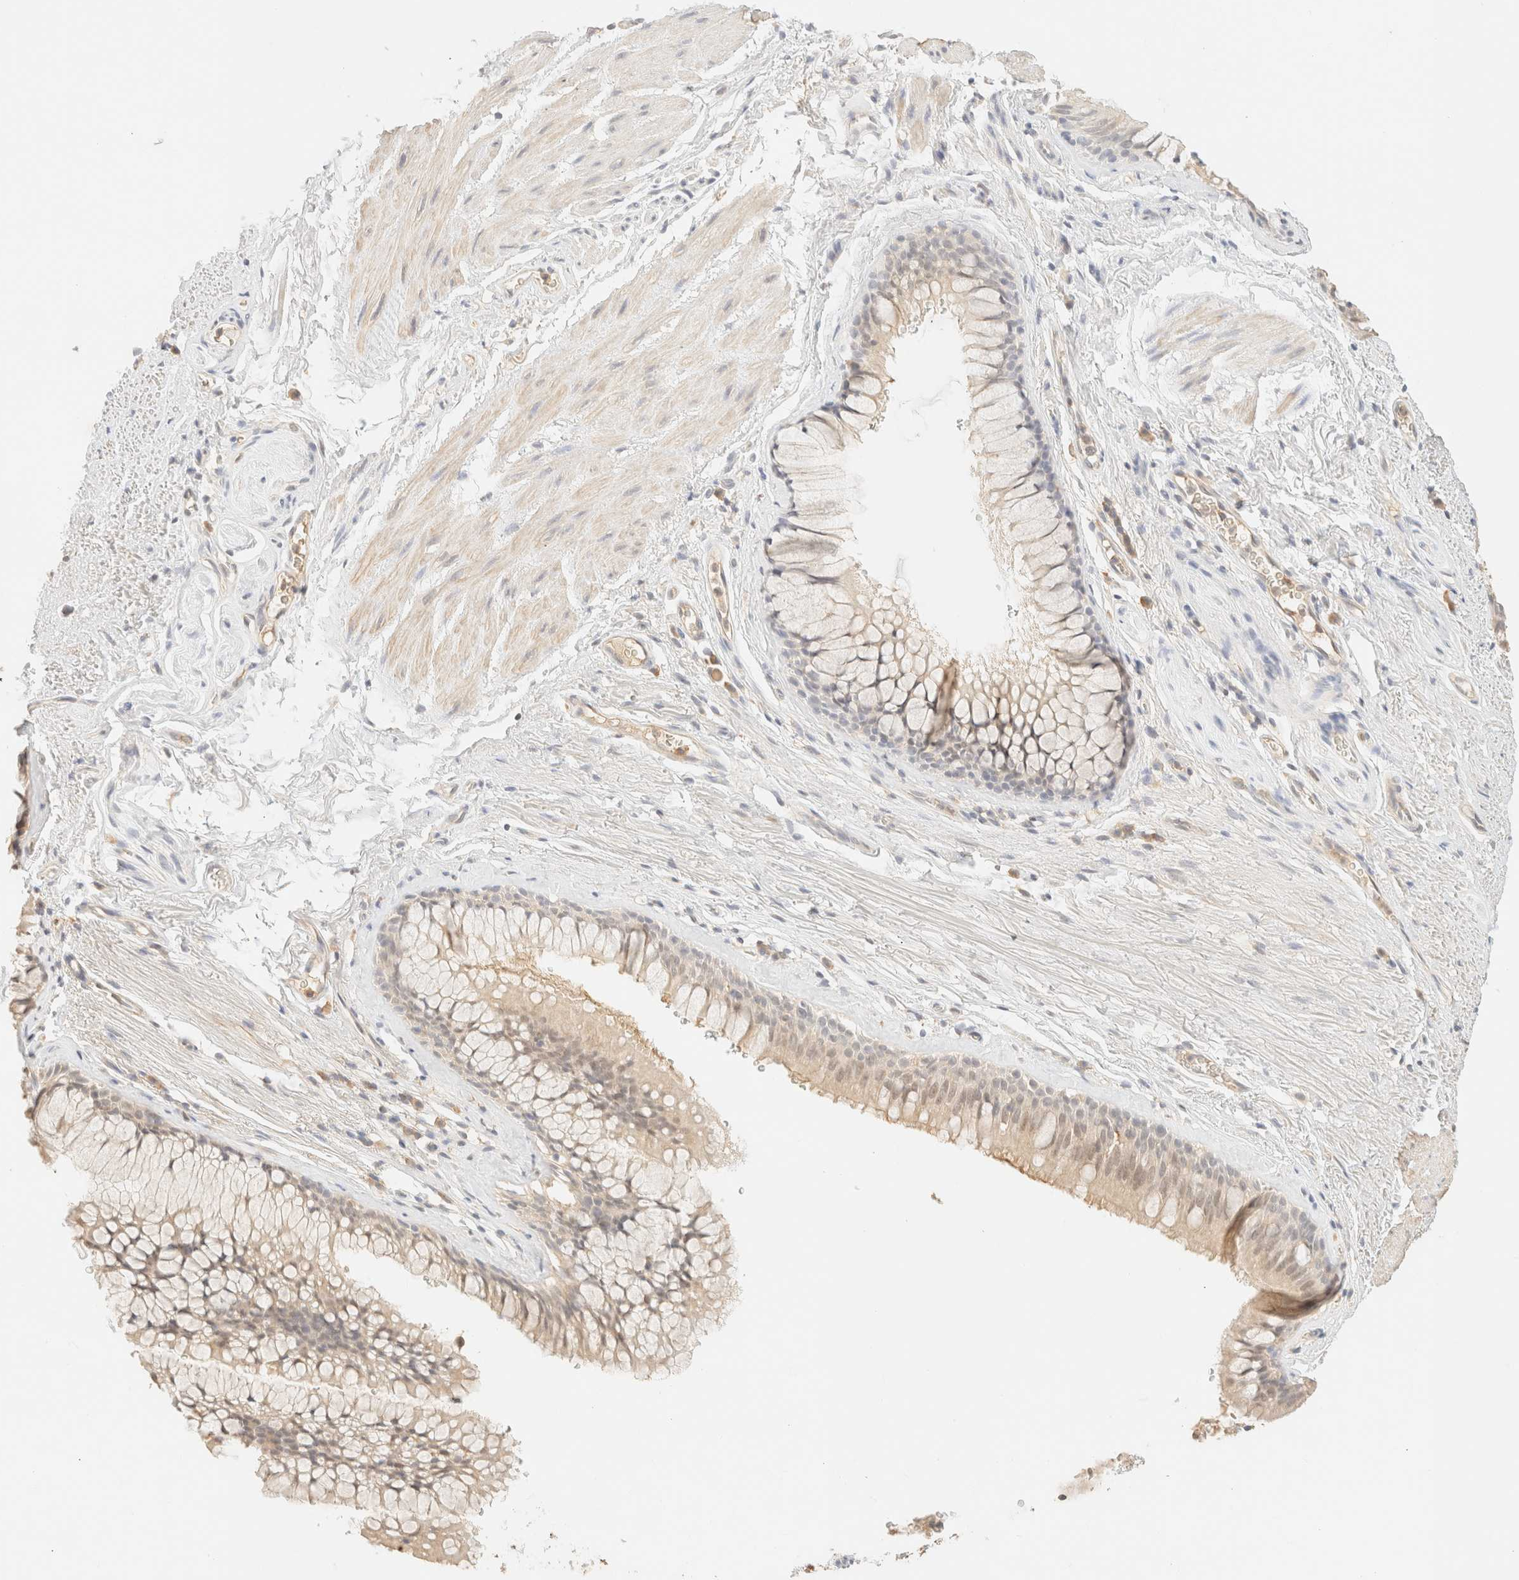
{"staining": {"intensity": "weak", "quantity": "25%-75%", "location": "cytoplasmic/membranous,nuclear"}, "tissue": "bronchus", "cell_type": "Respiratory epithelial cells", "image_type": "normal", "snomed": [{"axis": "morphology", "description": "Normal tissue, NOS"}, {"axis": "topography", "description": "Cartilage tissue"}, {"axis": "topography", "description": "Bronchus"}], "caption": "This is an image of immunohistochemistry (IHC) staining of normal bronchus, which shows weak positivity in the cytoplasmic/membranous,nuclear of respiratory epithelial cells.", "gene": "TIMD4", "patient": {"sex": "female", "age": 53}}